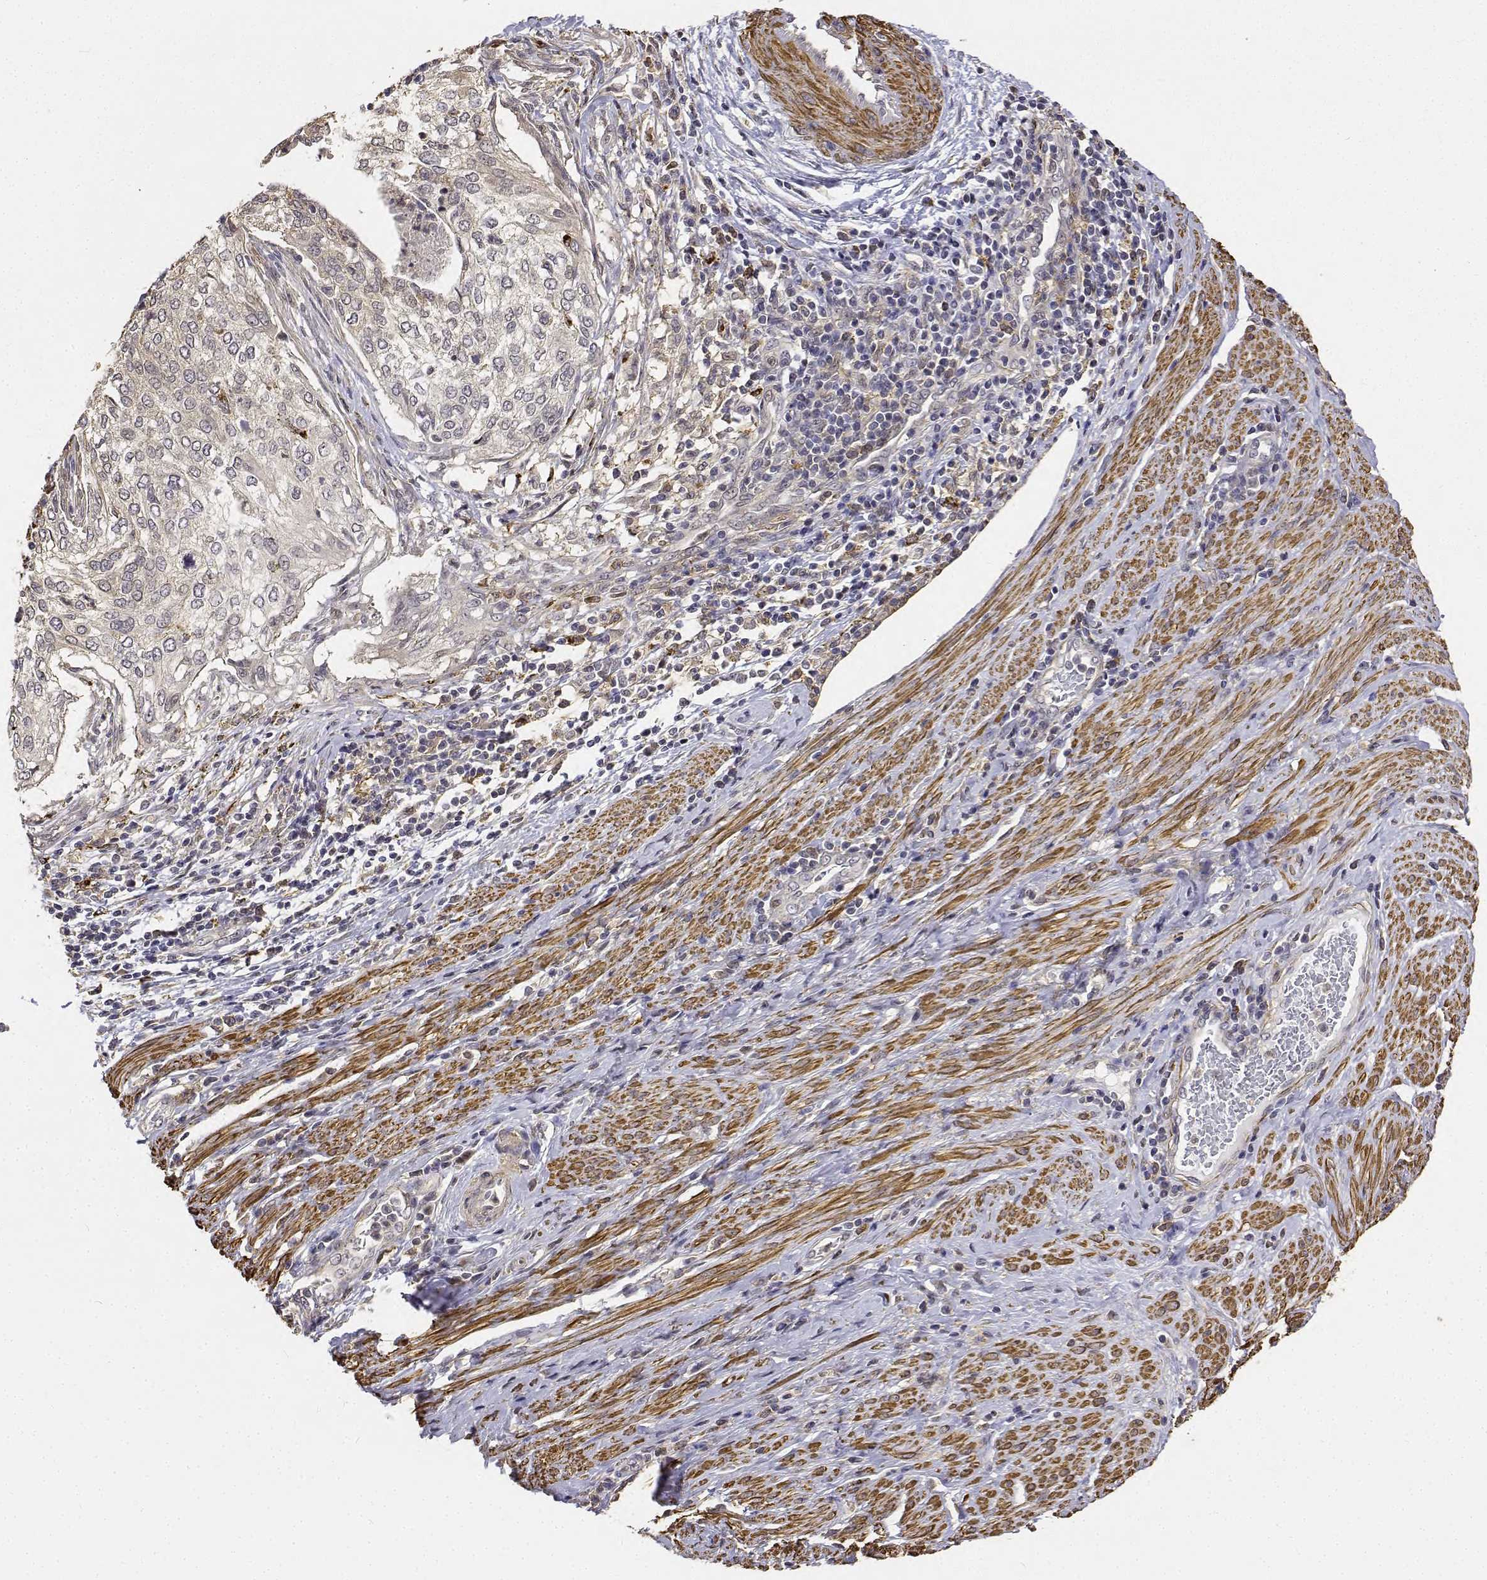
{"staining": {"intensity": "negative", "quantity": "none", "location": "none"}, "tissue": "cervical cancer", "cell_type": "Tumor cells", "image_type": "cancer", "snomed": [{"axis": "morphology", "description": "Squamous cell carcinoma, NOS"}, {"axis": "topography", "description": "Cervix"}], "caption": "This is an IHC photomicrograph of human squamous cell carcinoma (cervical). There is no staining in tumor cells.", "gene": "PCID2", "patient": {"sex": "female", "age": 38}}